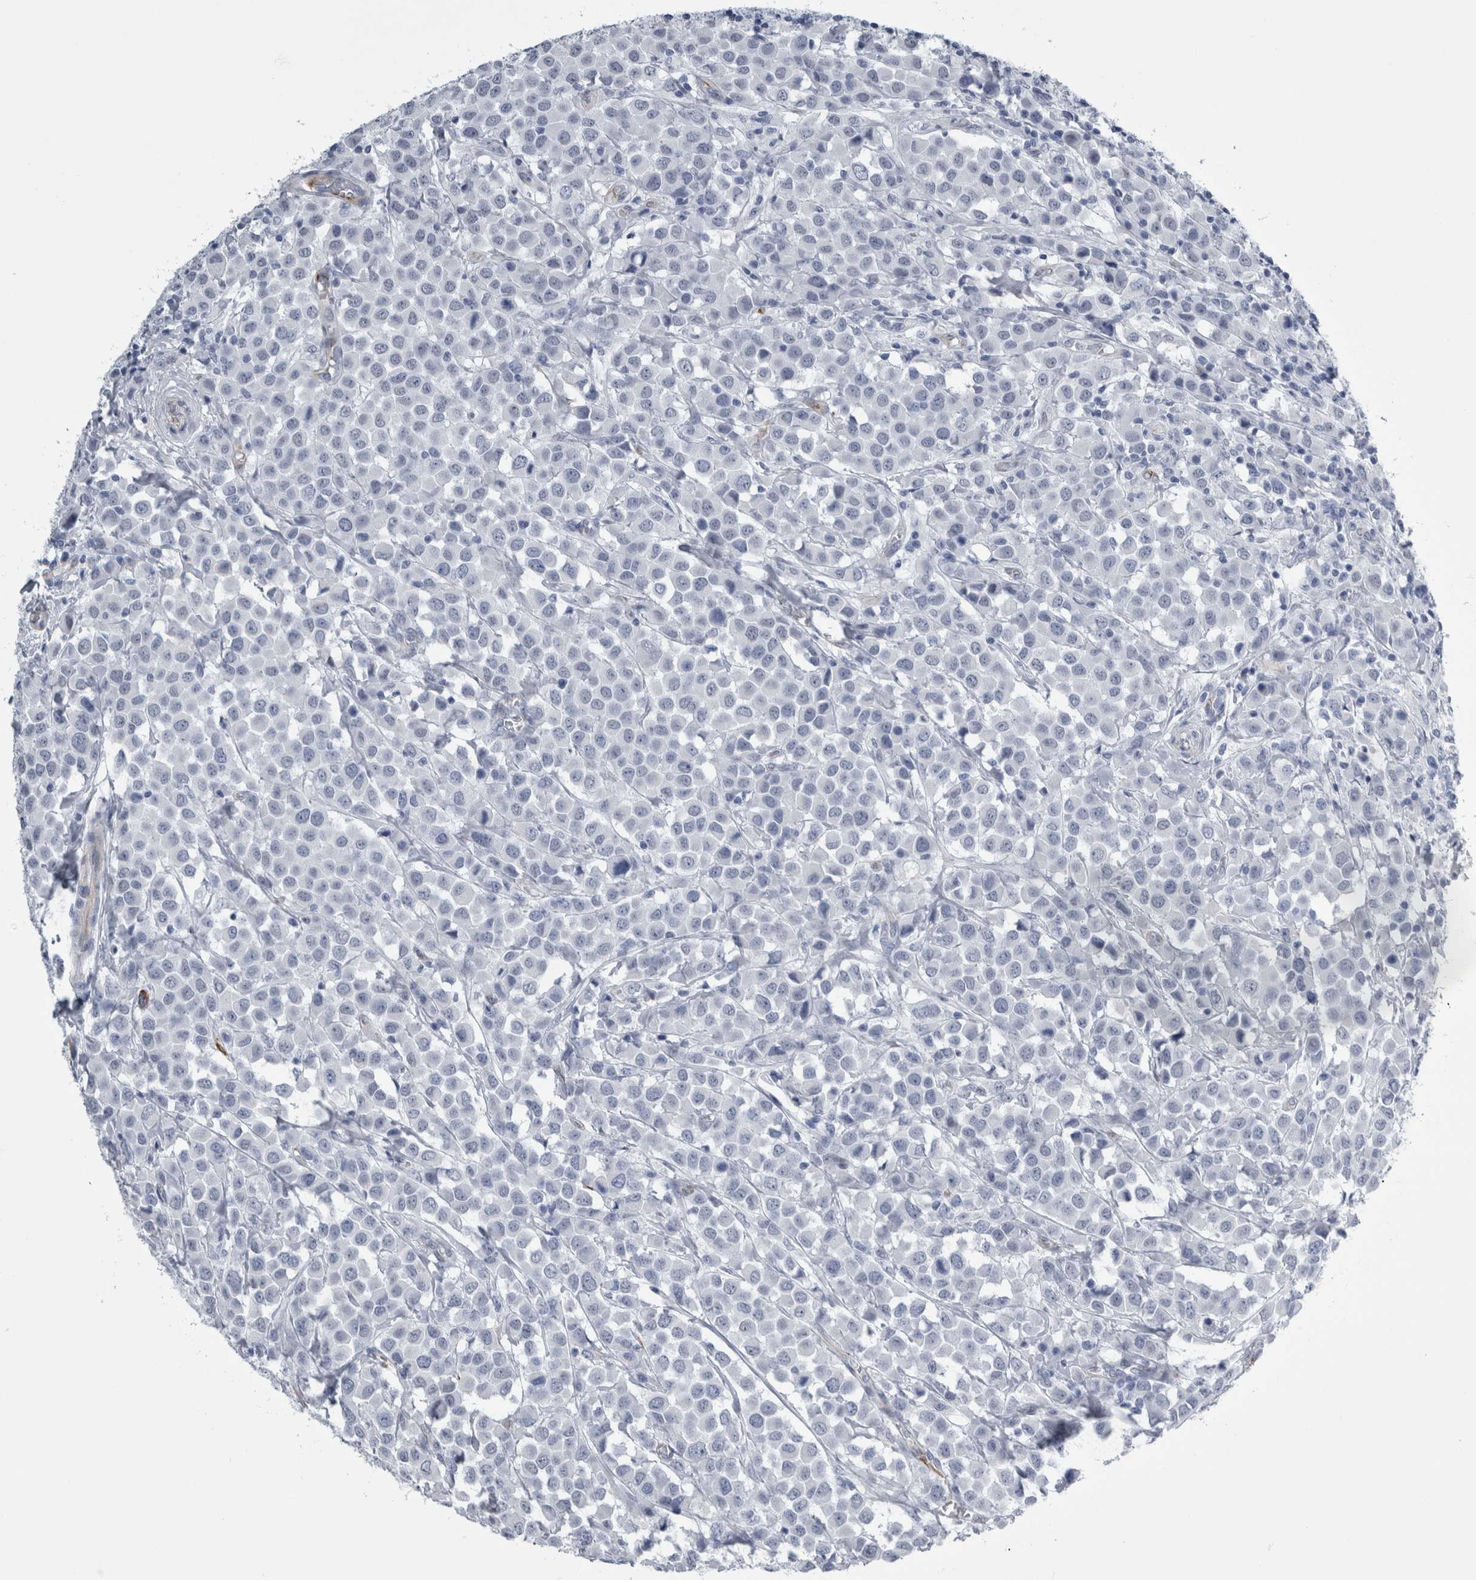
{"staining": {"intensity": "negative", "quantity": "none", "location": "none"}, "tissue": "breast cancer", "cell_type": "Tumor cells", "image_type": "cancer", "snomed": [{"axis": "morphology", "description": "Duct carcinoma"}, {"axis": "topography", "description": "Breast"}], "caption": "DAB (3,3'-diaminobenzidine) immunohistochemical staining of invasive ductal carcinoma (breast) displays no significant positivity in tumor cells.", "gene": "VWDE", "patient": {"sex": "female", "age": 61}}